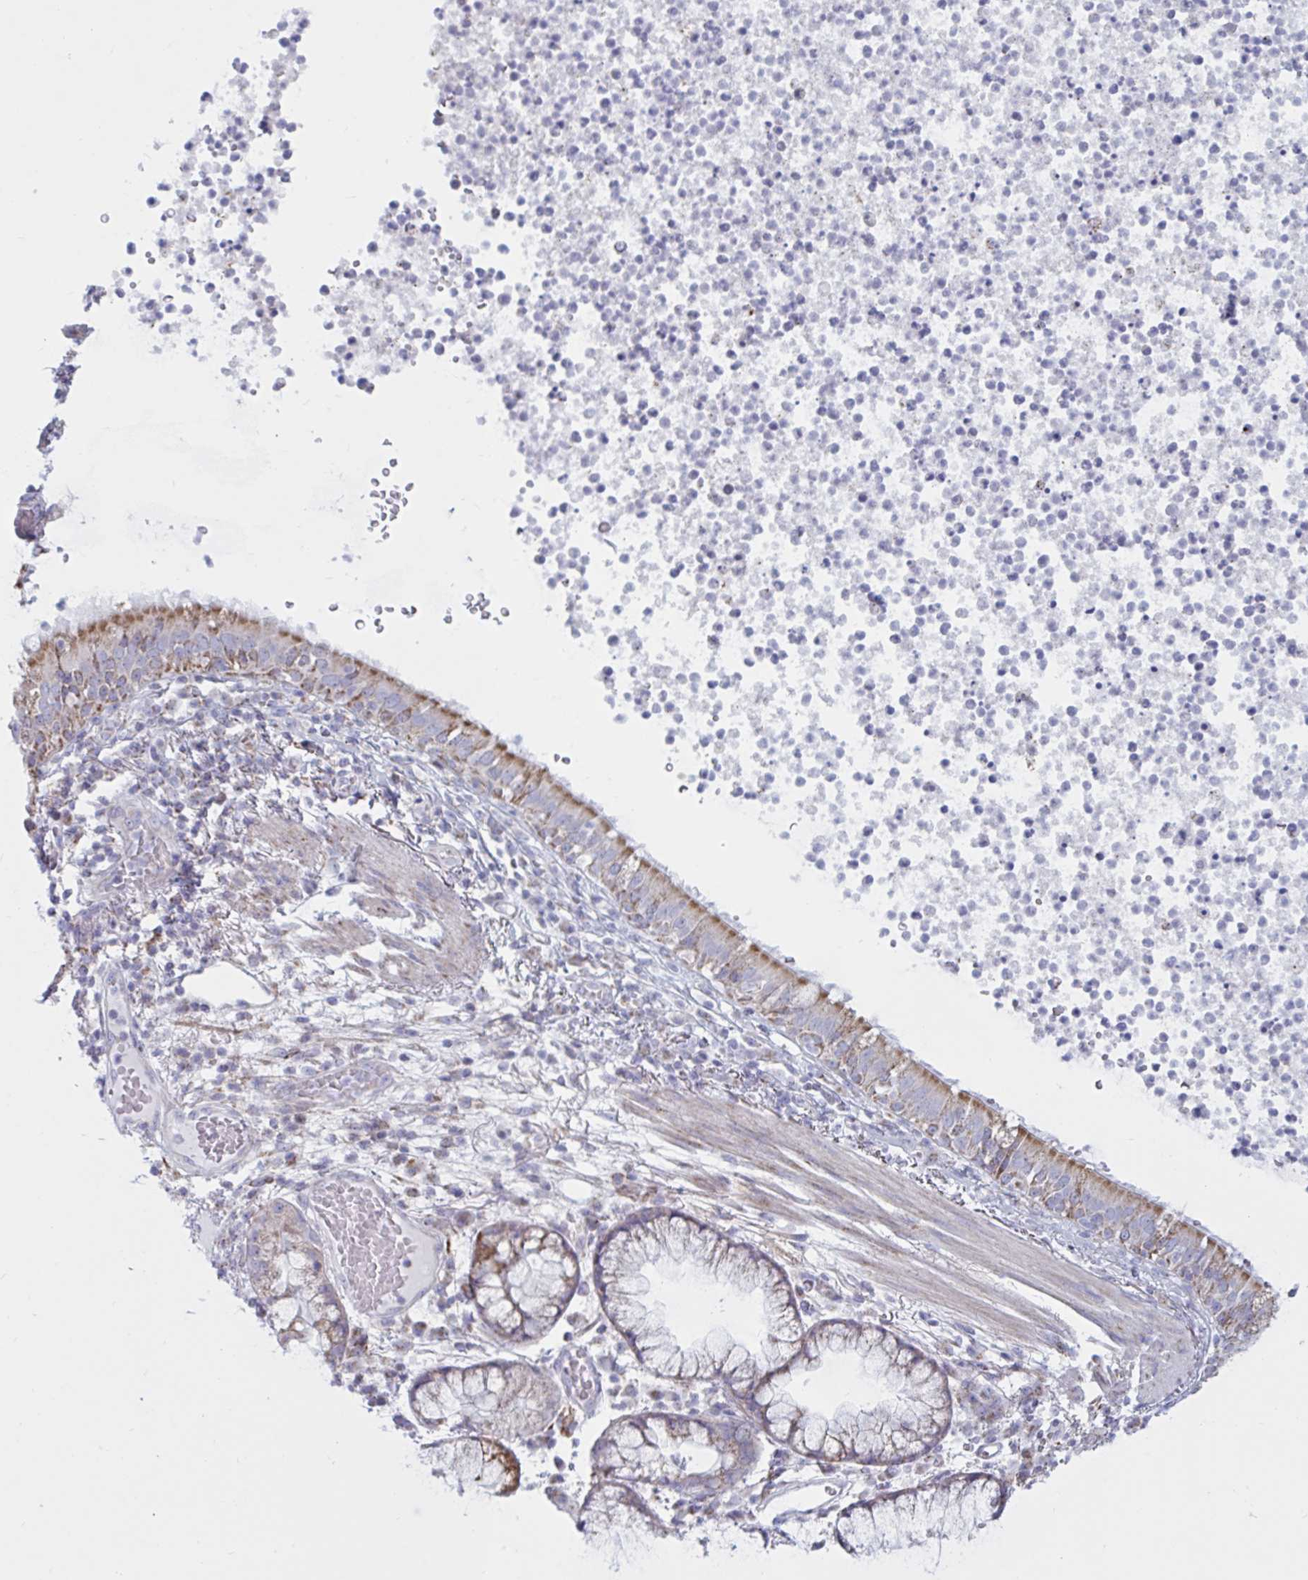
{"staining": {"intensity": "moderate", "quantity": "25%-75%", "location": "cytoplasmic/membranous"}, "tissue": "bronchus", "cell_type": "Respiratory epithelial cells", "image_type": "normal", "snomed": [{"axis": "morphology", "description": "Normal tissue, NOS"}, {"axis": "topography", "description": "Cartilage tissue"}, {"axis": "topography", "description": "Bronchus"}], "caption": "Protein expression by immunohistochemistry demonstrates moderate cytoplasmic/membranous staining in approximately 25%-75% of respiratory epithelial cells in unremarkable bronchus.", "gene": "ATG9A", "patient": {"sex": "male", "age": 56}}